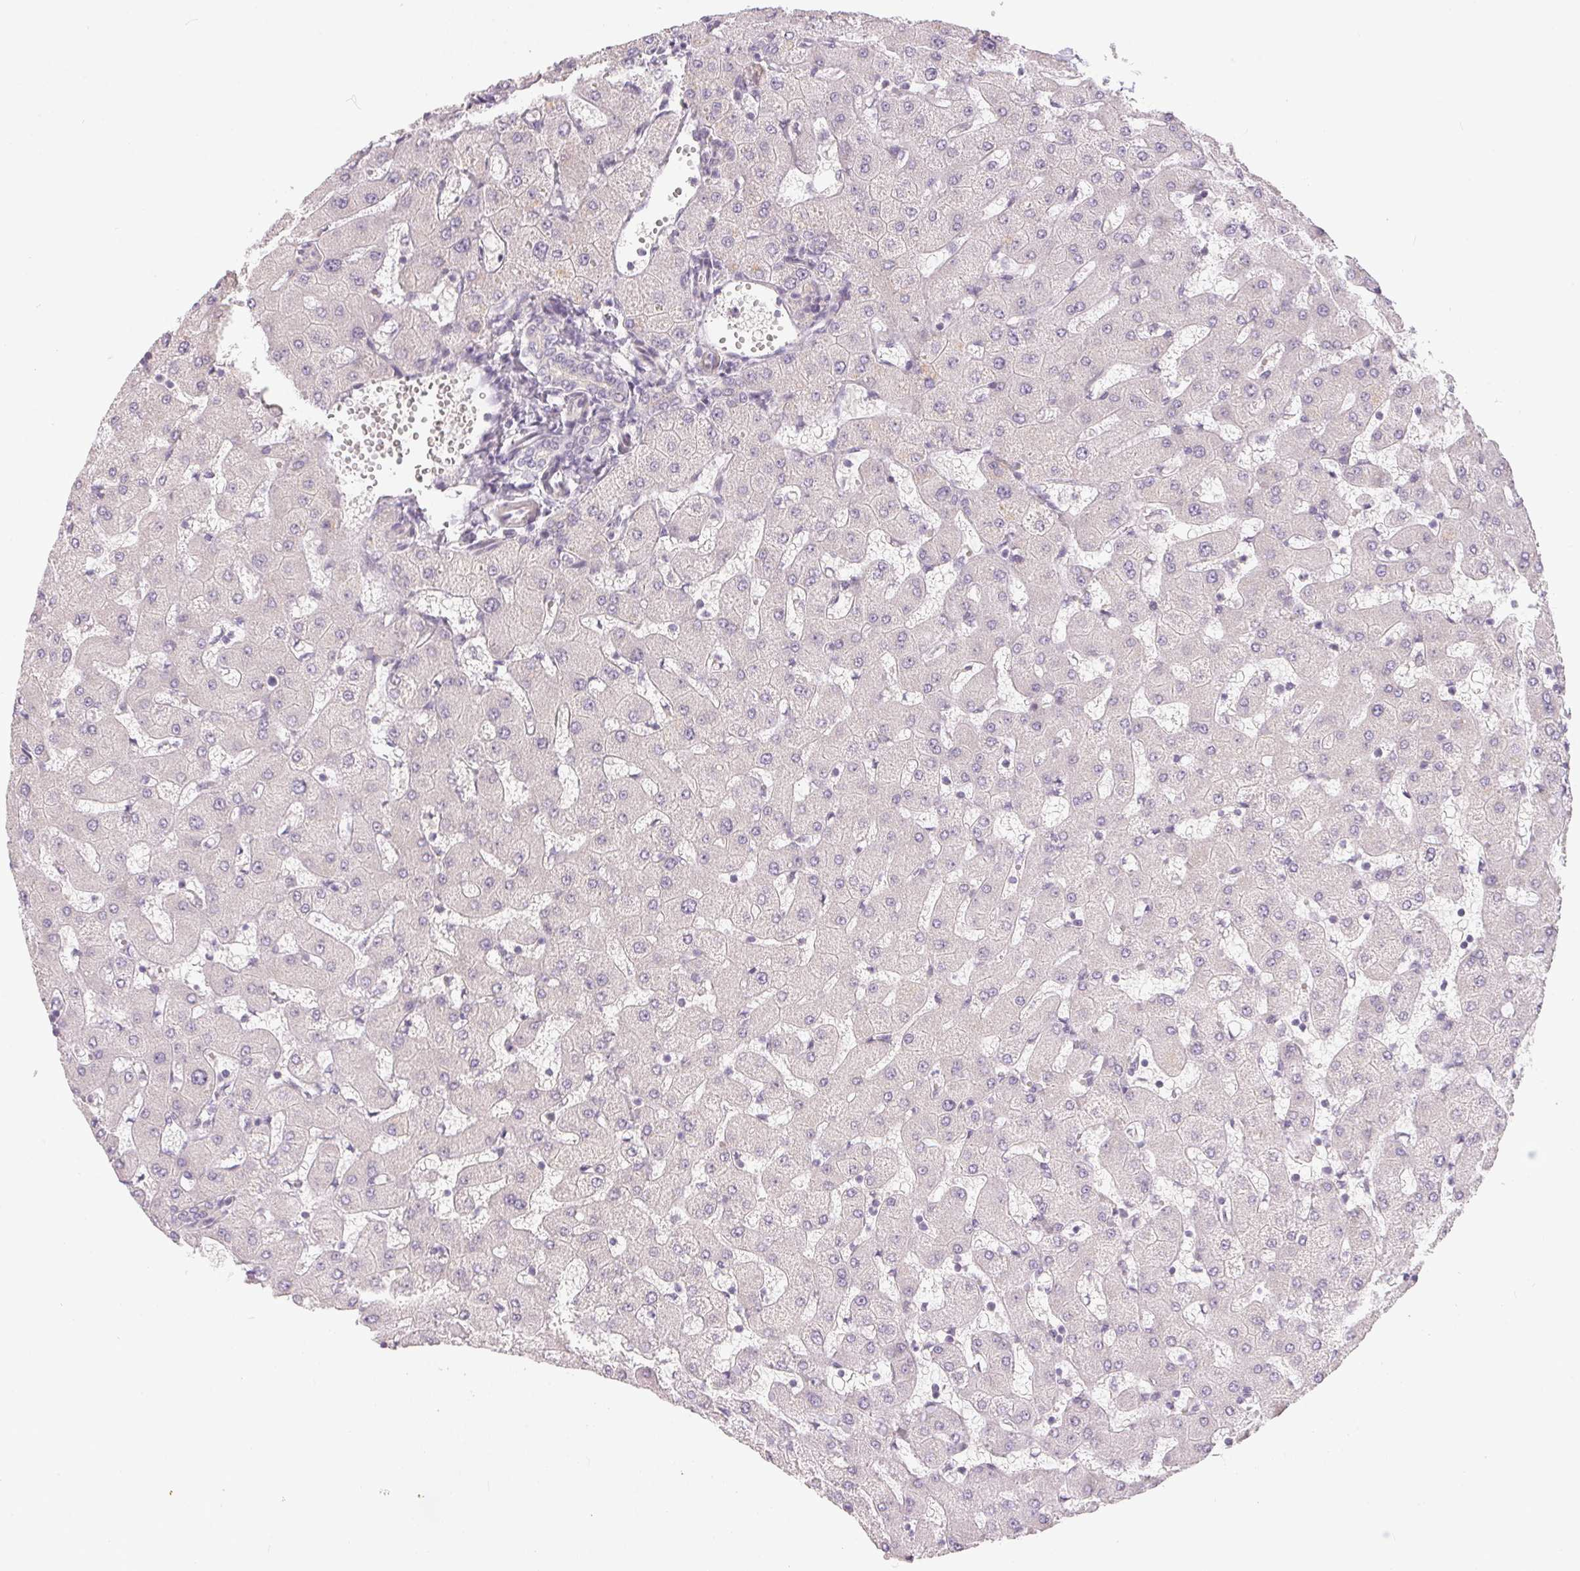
{"staining": {"intensity": "negative", "quantity": "none", "location": "none"}, "tissue": "liver", "cell_type": "Cholangiocytes", "image_type": "normal", "snomed": [{"axis": "morphology", "description": "Normal tissue, NOS"}, {"axis": "topography", "description": "Liver"}], "caption": "Immunohistochemistry (IHC) micrograph of benign human liver stained for a protein (brown), which exhibits no expression in cholangiocytes. Nuclei are stained in blue.", "gene": "GDAP1L1", "patient": {"sex": "female", "age": 63}}